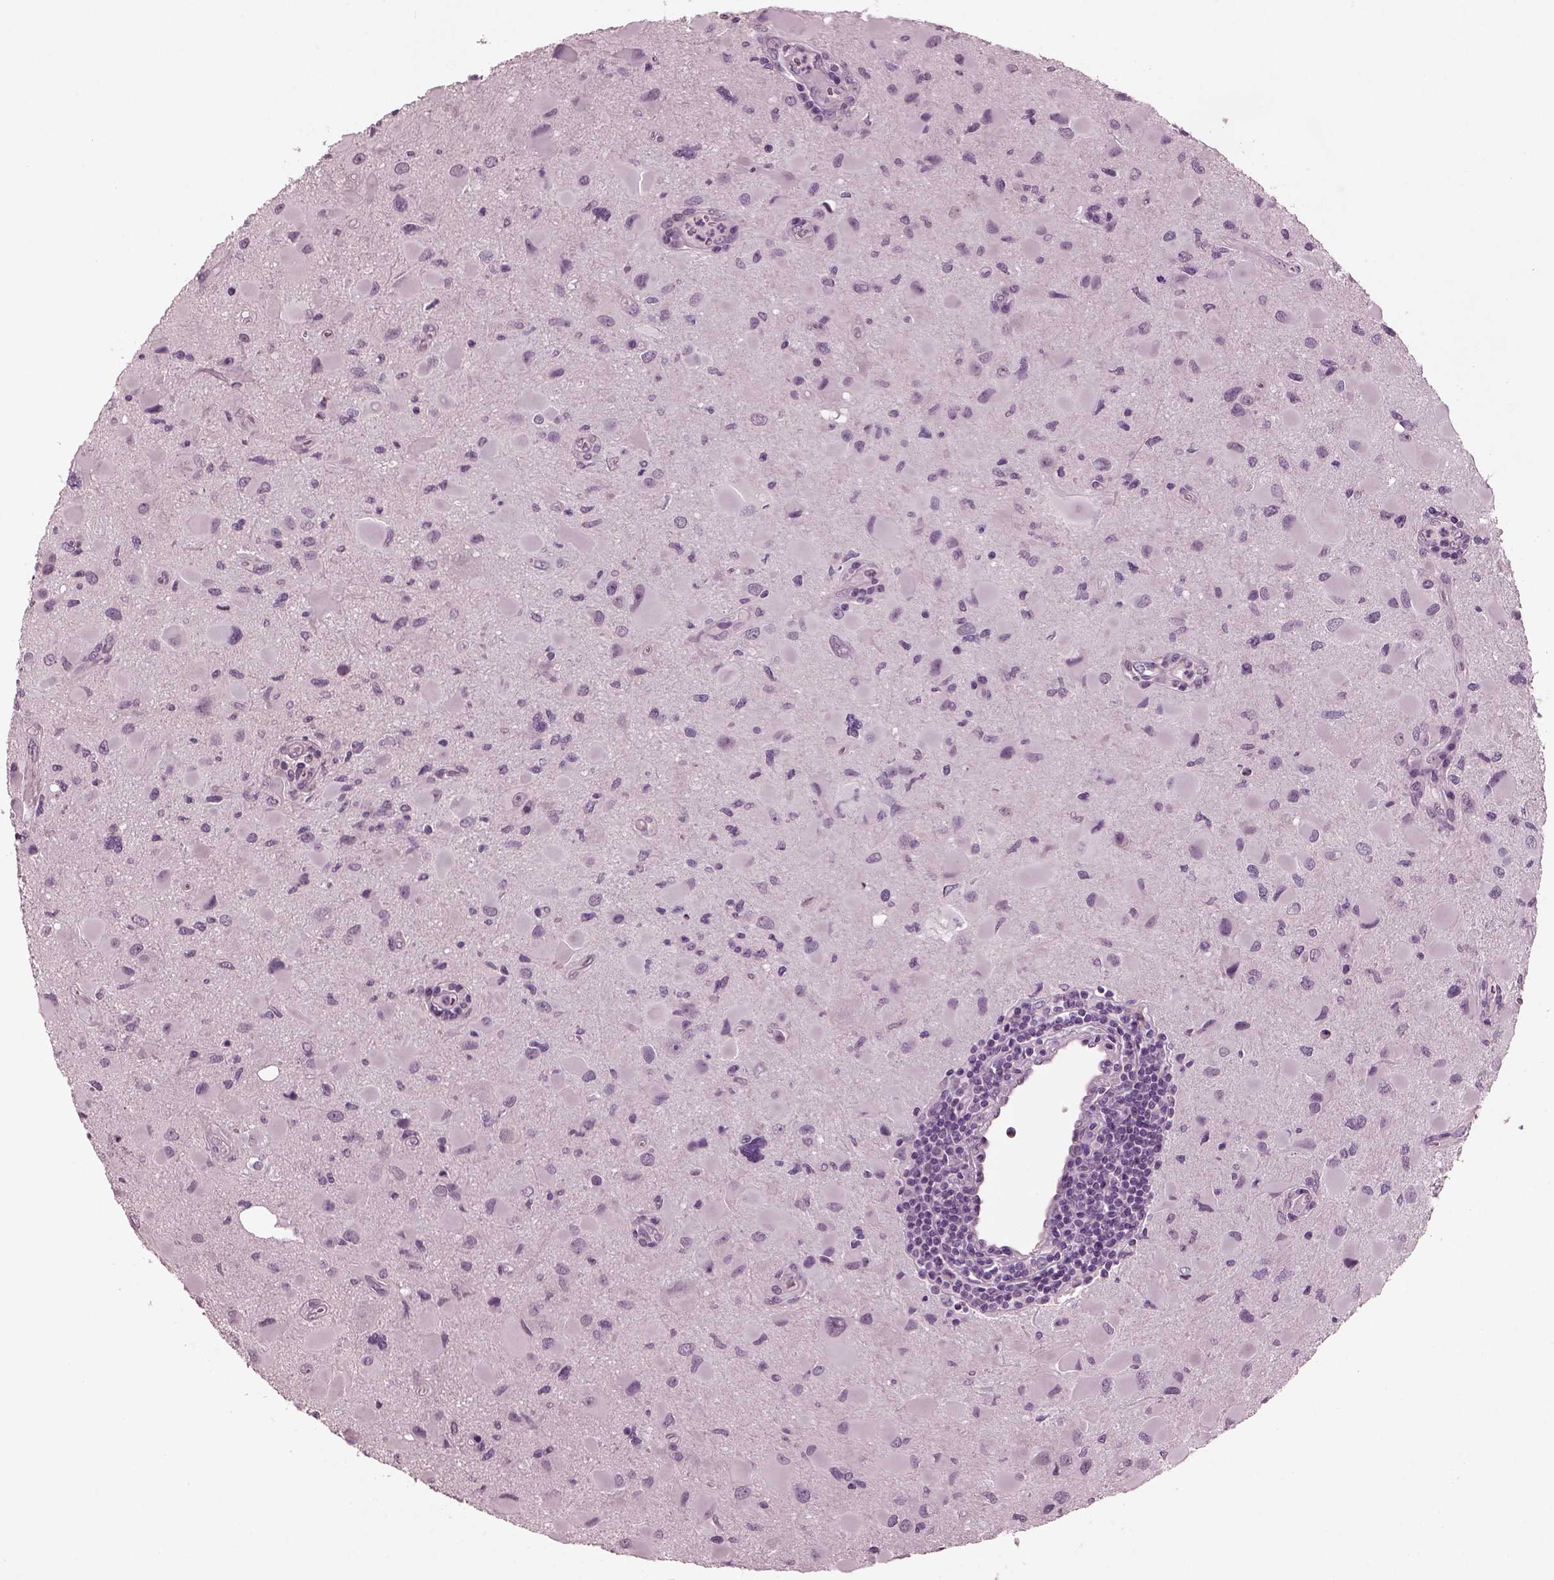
{"staining": {"intensity": "negative", "quantity": "none", "location": "none"}, "tissue": "glioma", "cell_type": "Tumor cells", "image_type": "cancer", "snomed": [{"axis": "morphology", "description": "Glioma, malignant, Low grade"}, {"axis": "topography", "description": "Brain"}], "caption": "Glioma was stained to show a protein in brown. There is no significant staining in tumor cells. Nuclei are stained in blue.", "gene": "MIB2", "patient": {"sex": "female", "age": 32}}